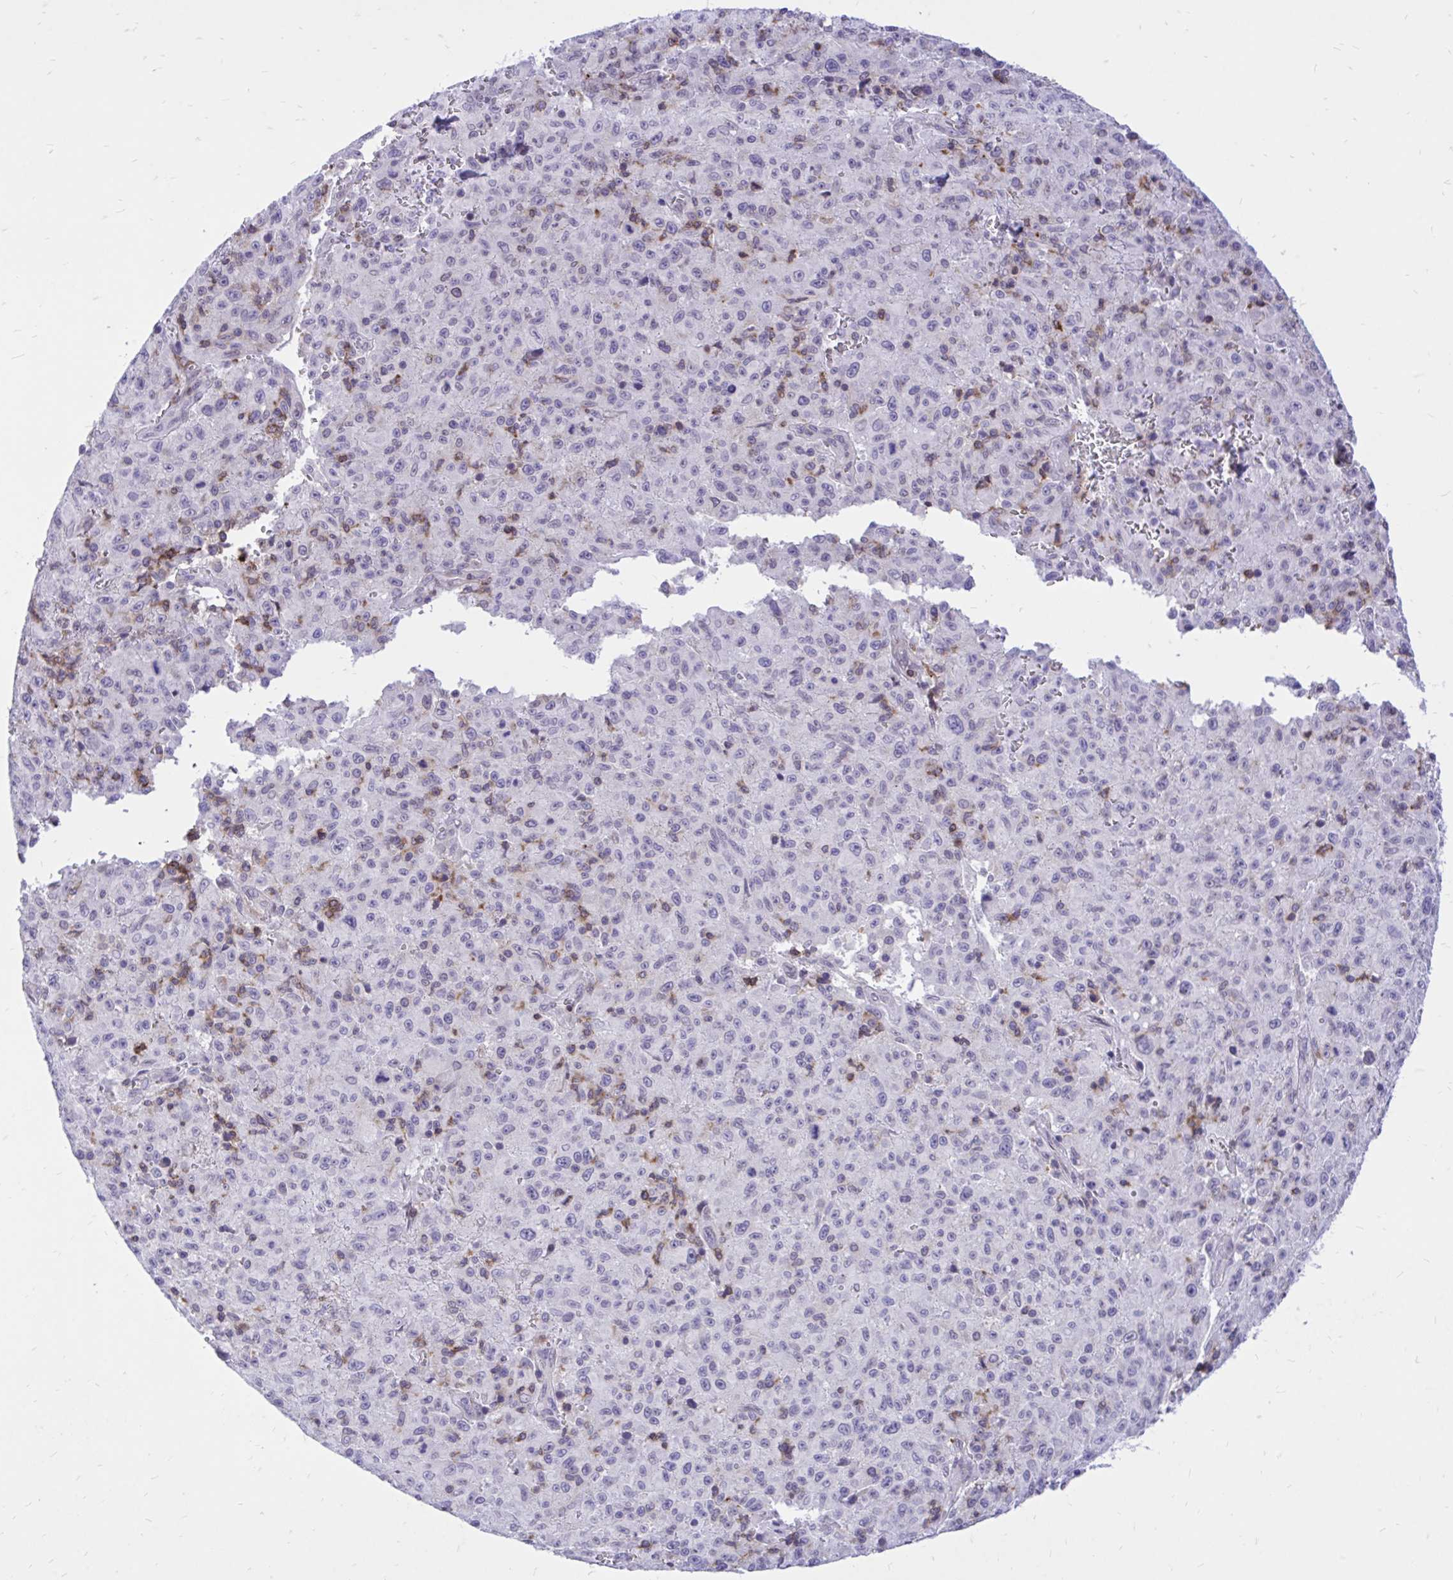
{"staining": {"intensity": "negative", "quantity": "none", "location": "none"}, "tissue": "melanoma", "cell_type": "Tumor cells", "image_type": "cancer", "snomed": [{"axis": "morphology", "description": "Malignant melanoma, NOS"}, {"axis": "topography", "description": "Skin"}], "caption": "Melanoma was stained to show a protein in brown. There is no significant positivity in tumor cells.", "gene": "CXCL8", "patient": {"sex": "male", "age": 46}}